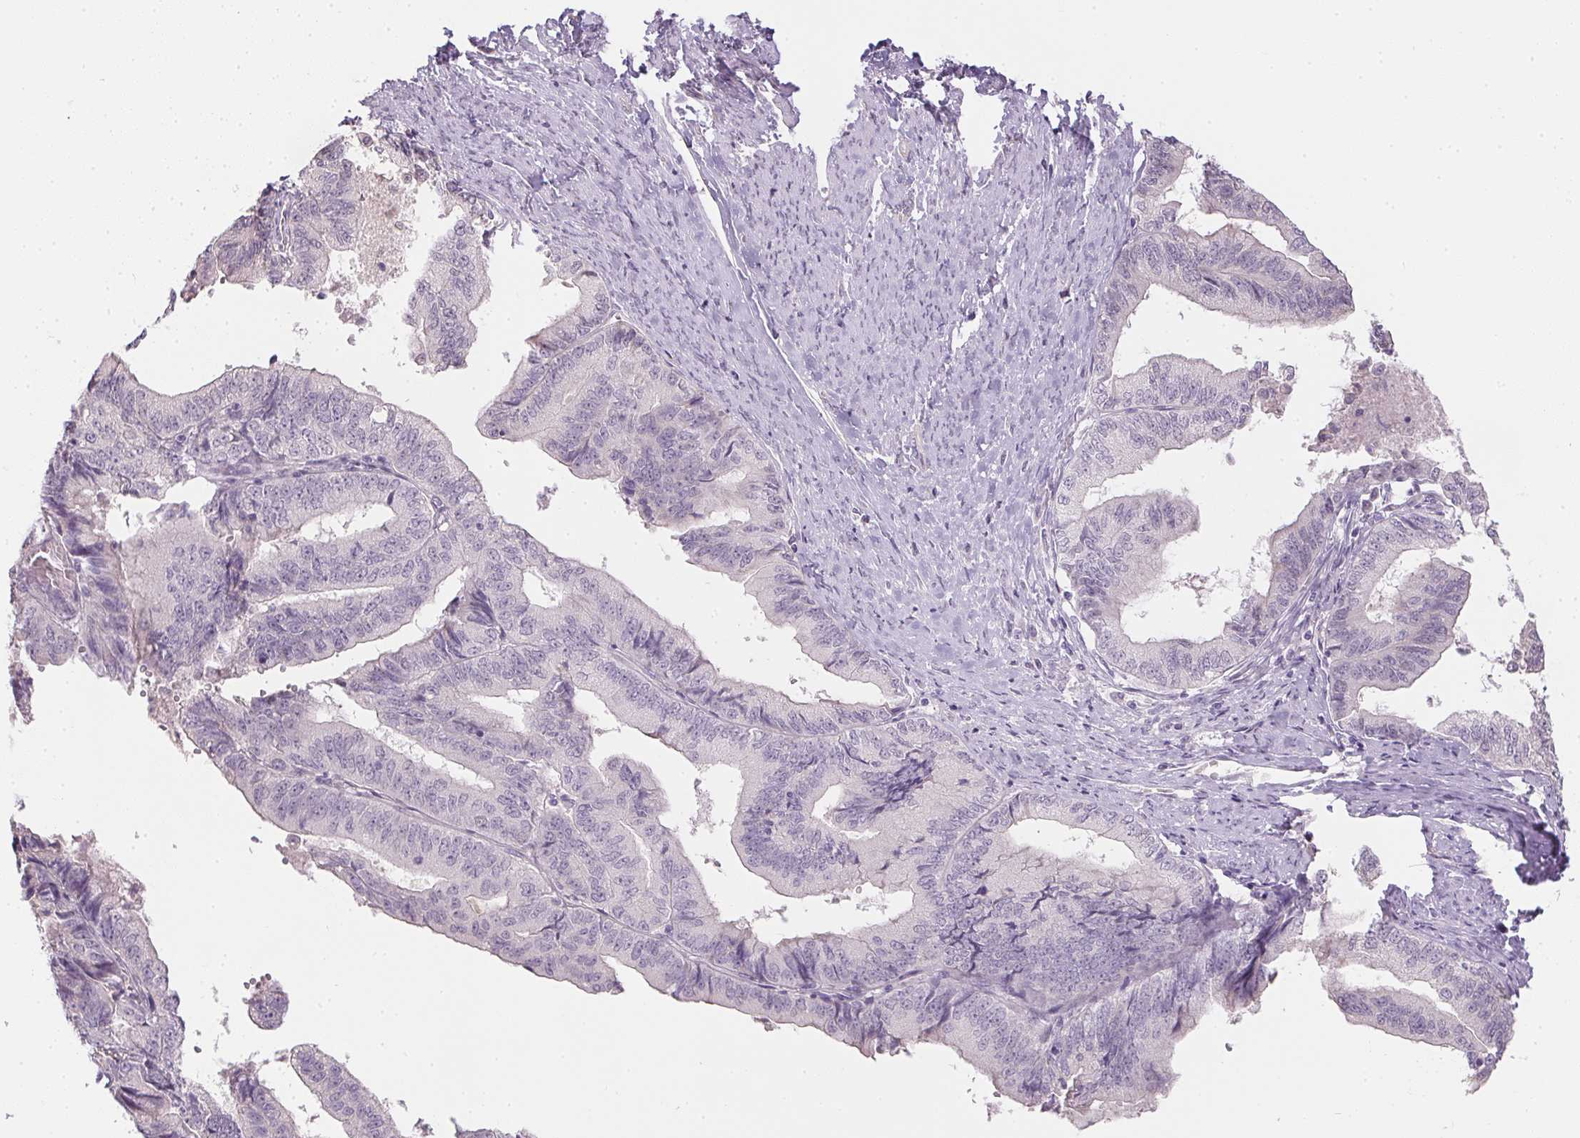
{"staining": {"intensity": "negative", "quantity": "none", "location": "none"}, "tissue": "endometrial cancer", "cell_type": "Tumor cells", "image_type": "cancer", "snomed": [{"axis": "morphology", "description": "Adenocarcinoma, NOS"}, {"axis": "topography", "description": "Endometrium"}], "caption": "DAB (3,3'-diaminobenzidine) immunohistochemical staining of endometrial cancer reveals no significant staining in tumor cells.", "gene": "CTCFL", "patient": {"sex": "female", "age": 65}}